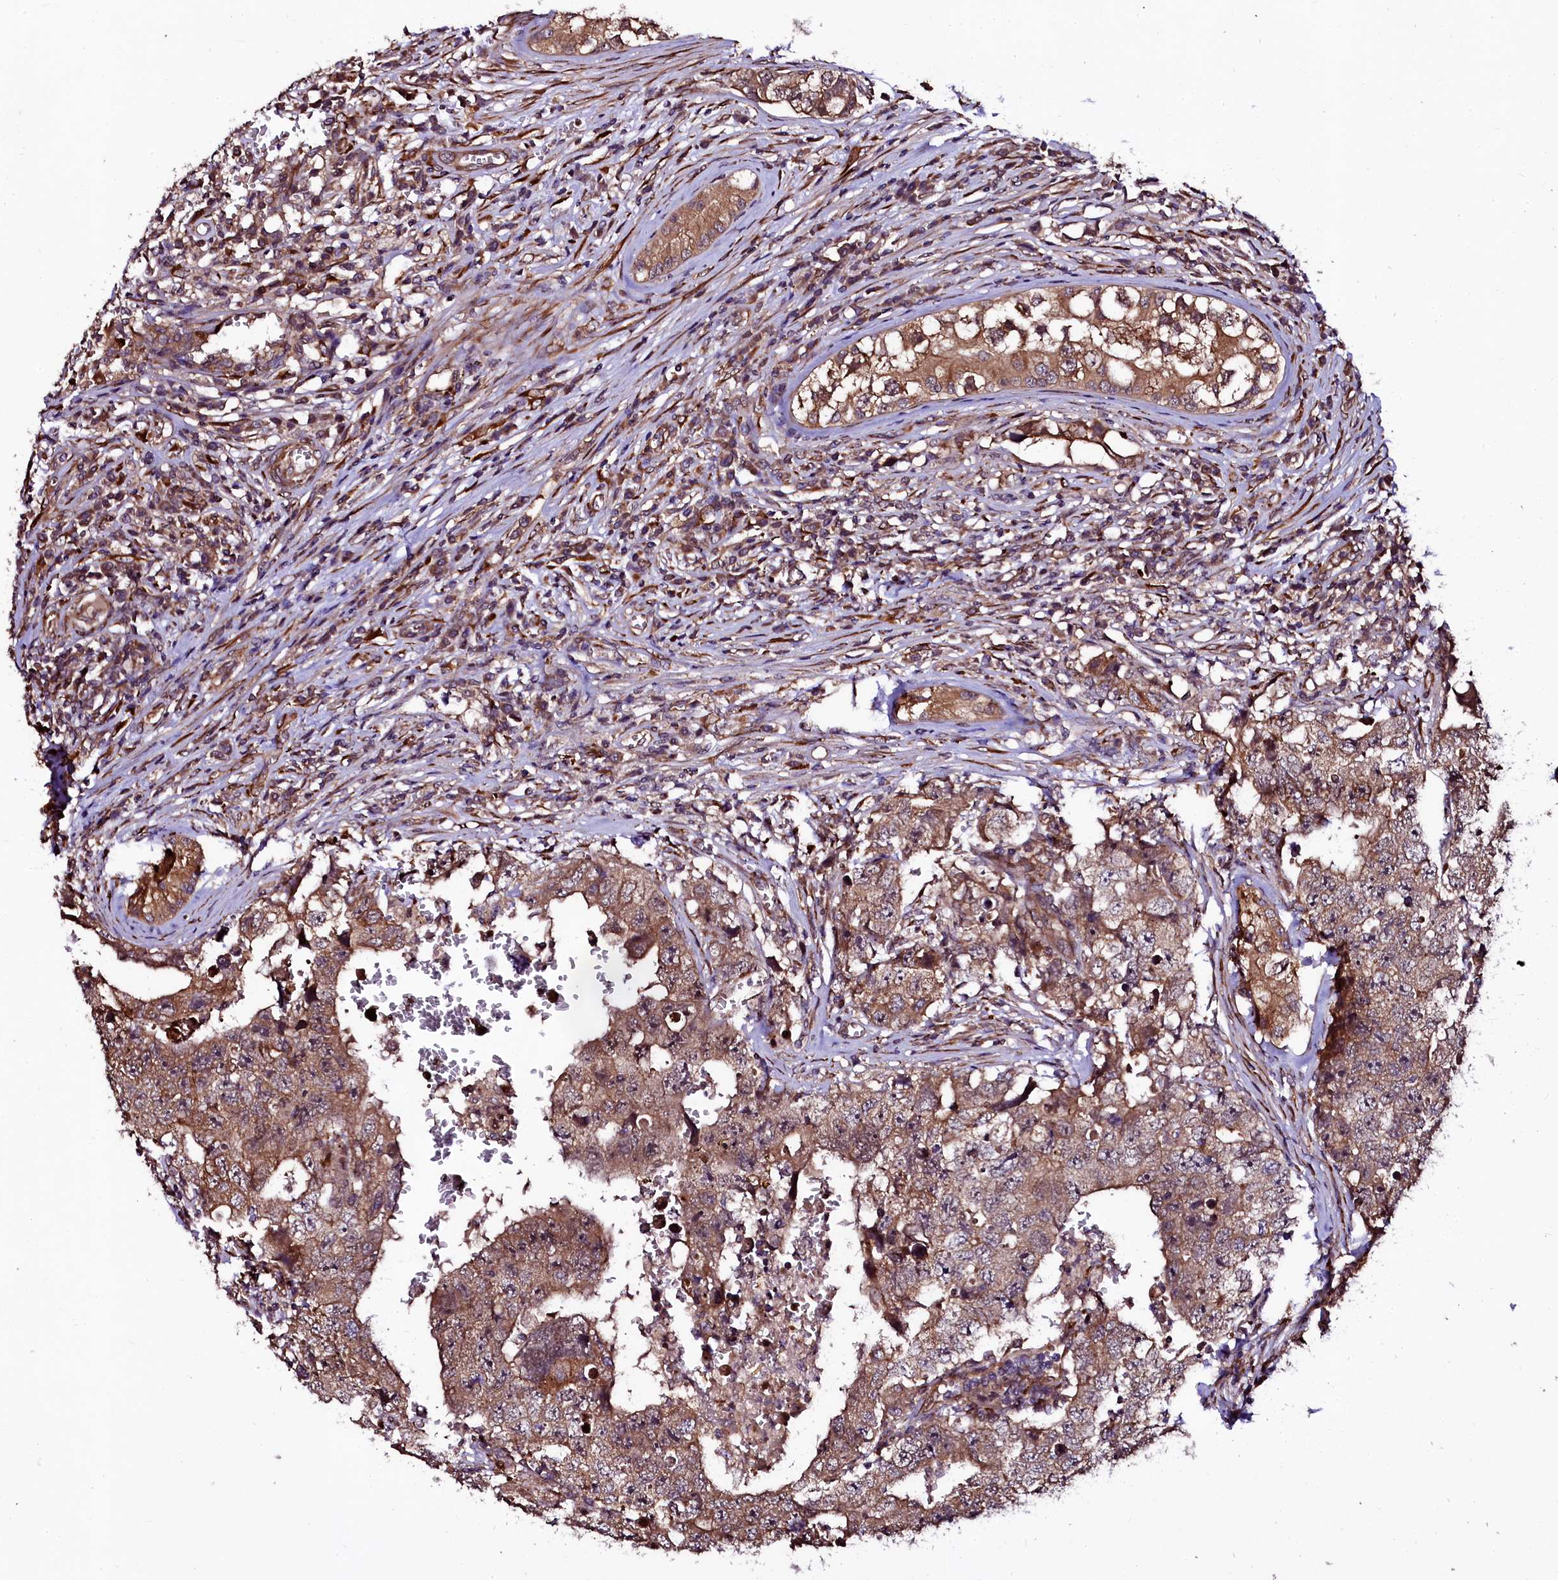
{"staining": {"intensity": "moderate", "quantity": ">75%", "location": "cytoplasmic/membranous"}, "tissue": "testis cancer", "cell_type": "Tumor cells", "image_type": "cancer", "snomed": [{"axis": "morphology", "description": "Carcinoma, Embryonal, NOS"}, {"axis": "topography", "description": "Testis"}], "caption": "Immunohistochemistry (IHC) (DAB) staining of human testis embryonal carcinoma demonstrates moderate cytoplasmic/membranous protein positivity in about >75% of tumor cells. Immunohistochemistry (IHC) stains the protein in brown and the nuclei are stained blue.", "gene": "N4BP1", "patient": {"sex": "male", "age": 17}}